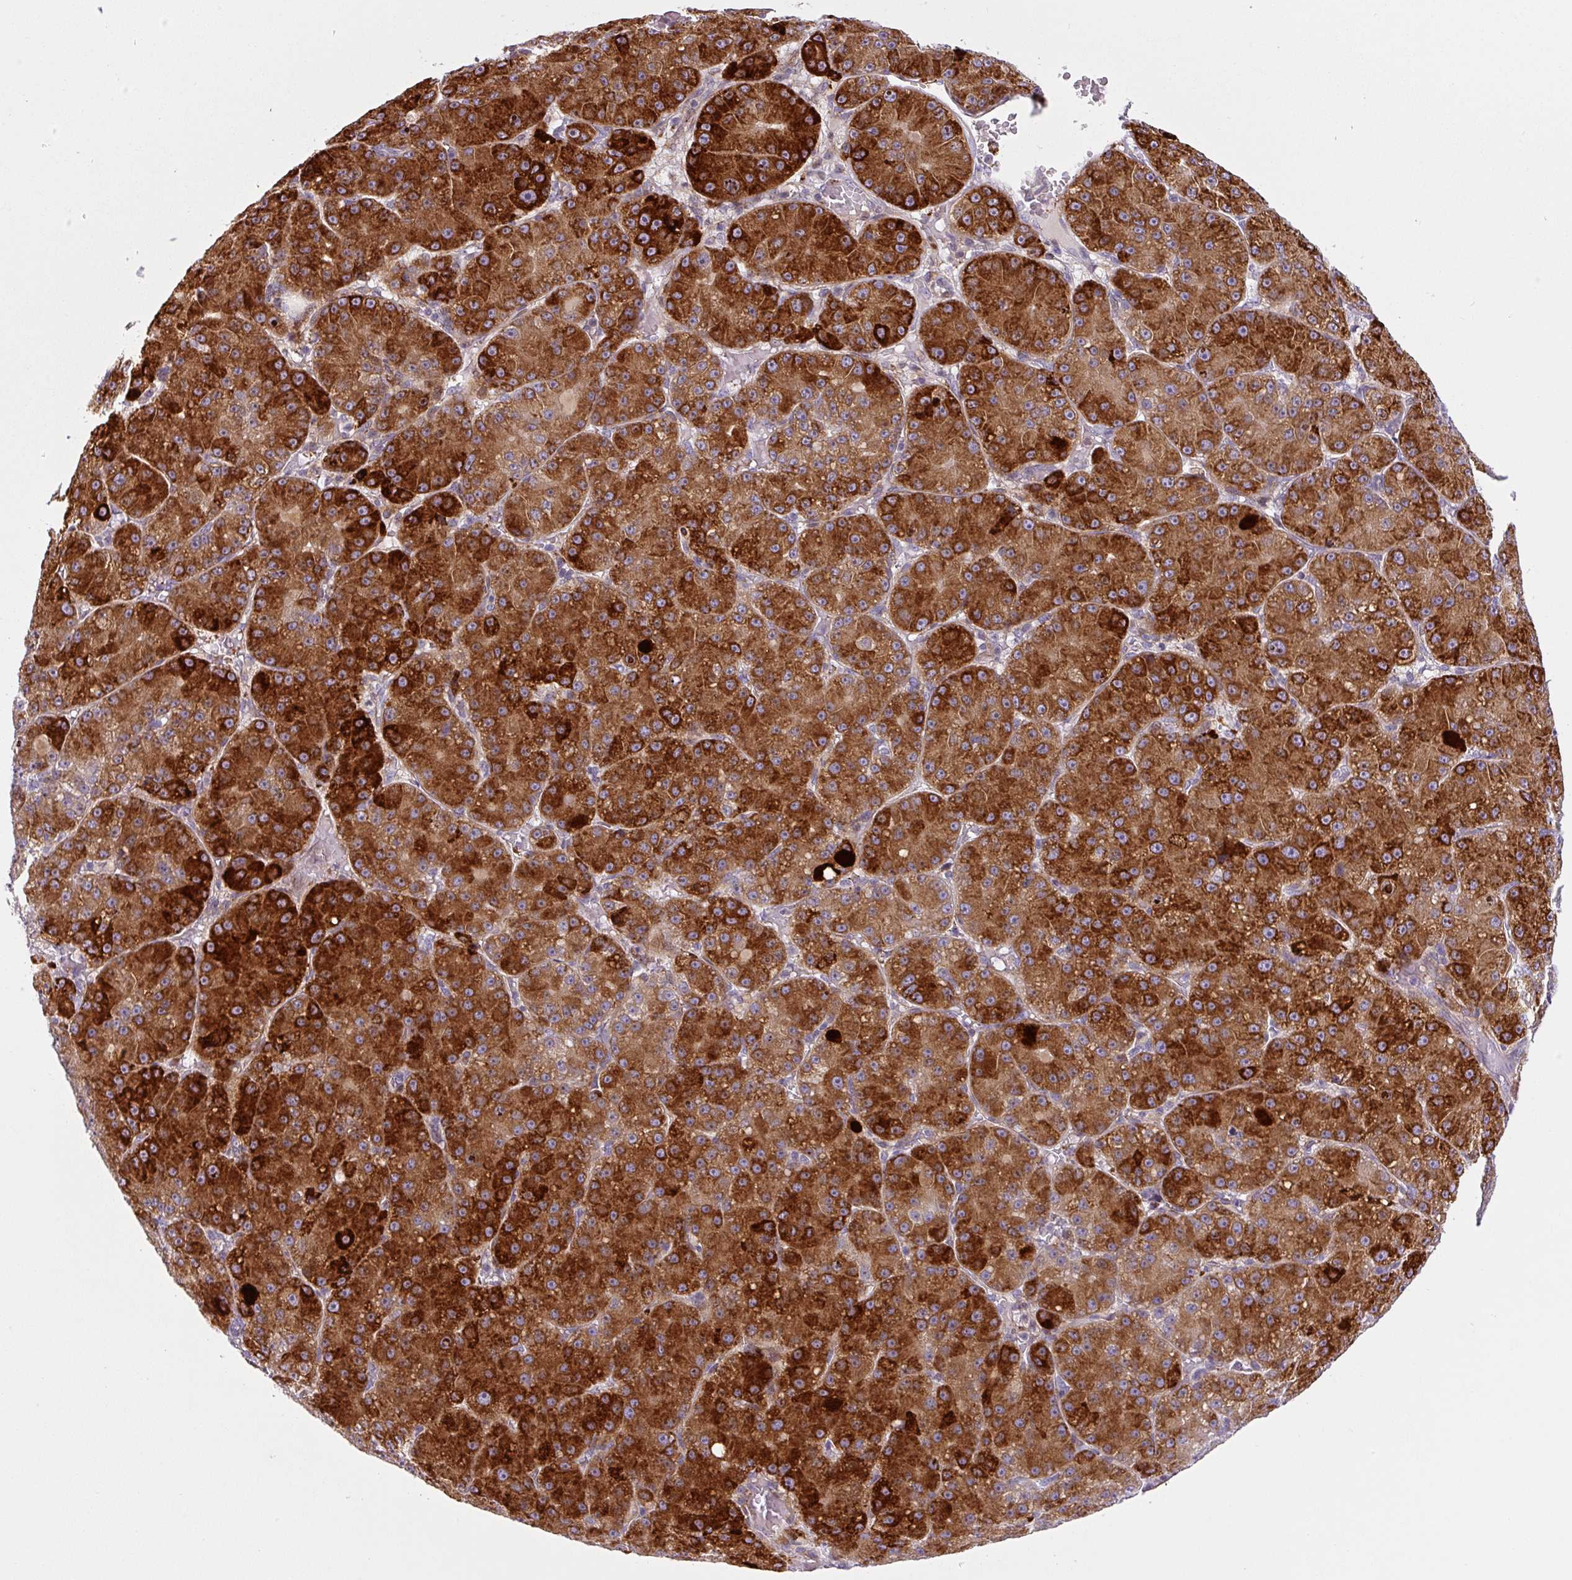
{"staining": {"intensity": "strong", "quantity": ">75%", "location": "cytoplasmic/membranous"}, "tissue": "liver cancer", "cell_type": "Tumor cells", "image_type": "cancer", "snomed": [{"axis": "morphology", "description": "Carcinoma, Hepatocellular, NOS"}, {"axis": "topography", "description": "Liver"}], "caption": "Immunohistochemical staining of liver cancer exhibits high levels of strong cytoplasmic/membranous expression in about >75% of tumor cells.", "gene": "DISP3", "patient": {"sex": "male", "age": 67}}